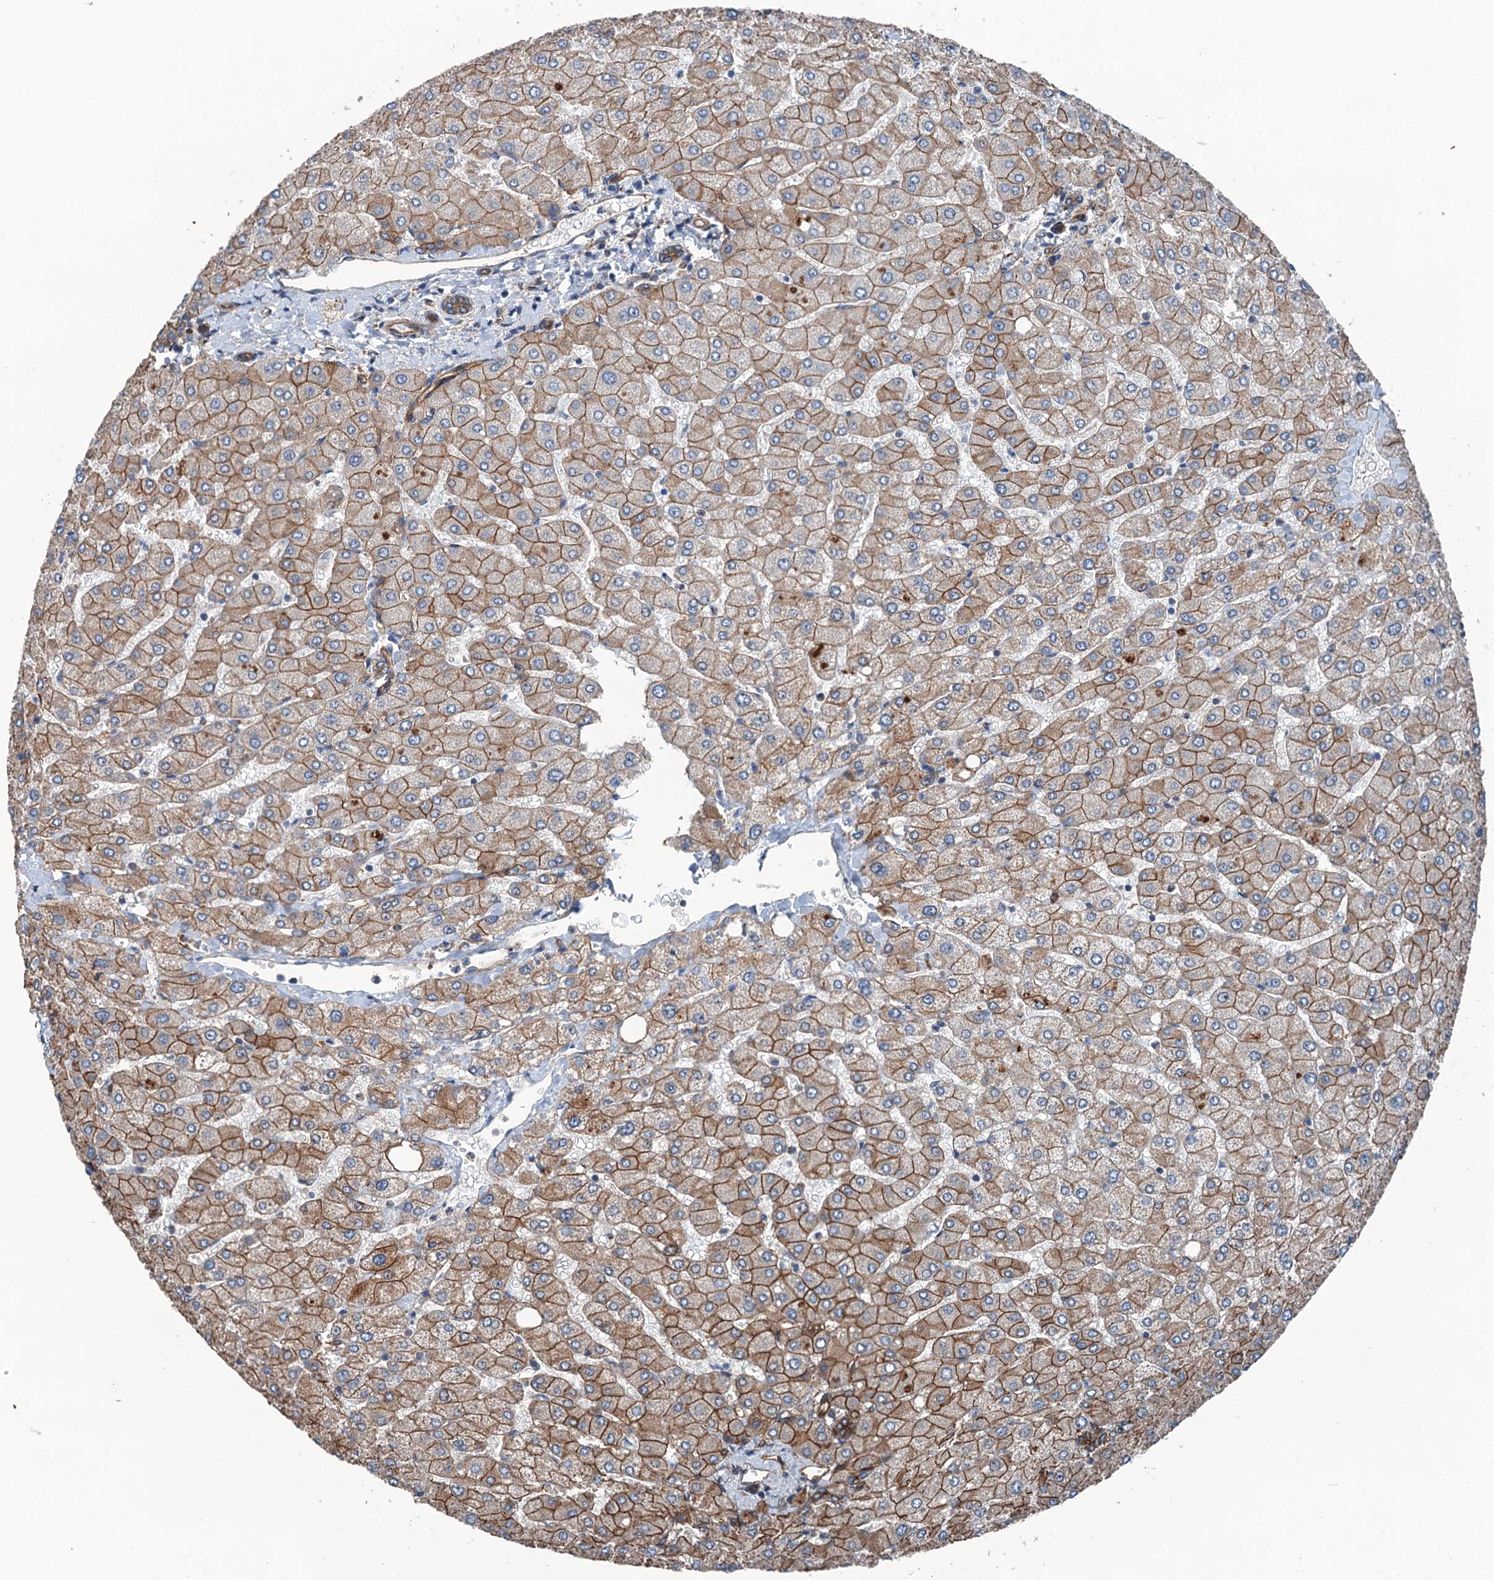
{"staining": {"intensity": "moderate", "quantity": ">75%", "location": "cytoplasmic/membranous"}, "tissue": "liver", "cell_type": "Cholangiocytes", "image_type": "normal", "snomed": [{"axis": "morphology", "description": "Normal tissue, NOS"}, {"axis": "topography", "description": "Liver"}], "caption": "A high-resolution micrograph shows immunohistochemistry (IHC) staining of normal liver, which reveals moderate cytoplasmic/membranous positivity in approximately >75% of cholangiocytes.", "gene": "NMRAL1", "patient": {"sex": "male", "age": 55}}